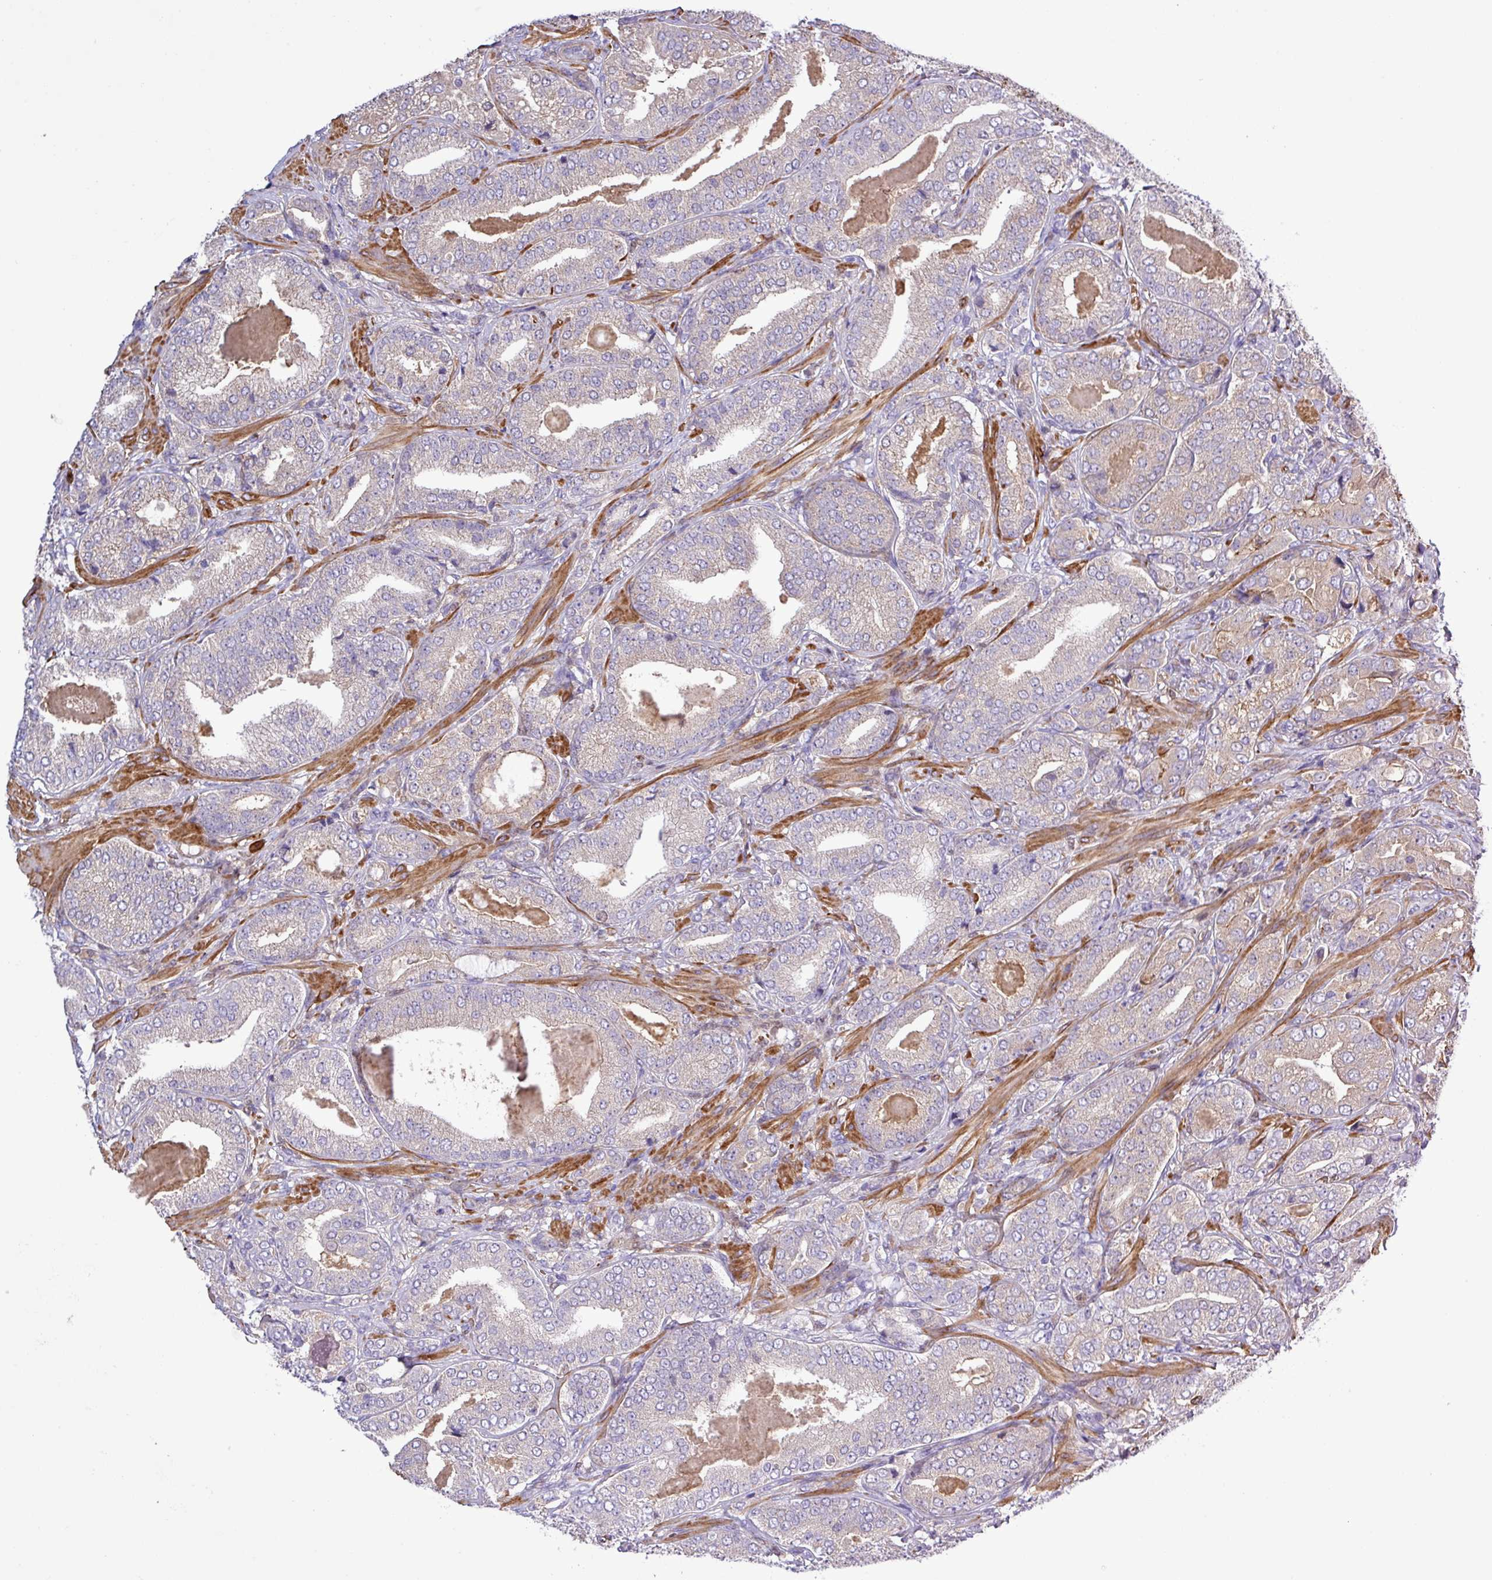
{"staining": {"intensity": "weak", "quantity": "<25%", "location": "cytoplasmic/membranous"}, "tissue": "prostate cancer", "cell_type": "Tumor cells", "image_type": "cancer", "snomed": [{"axis": "morphology", "description": "Adenocarcinoma, High grade"}, {"axis": "topography", "description": "Prostate"}], "caption": "The immunohistochemistry (IHC) micrograph has no significant staining in tumor cells of high-grade adenocarcinoma (prostate) tissue.", "gene": "MGAT4B", "patient": {"sex": "male", "age": 63}}